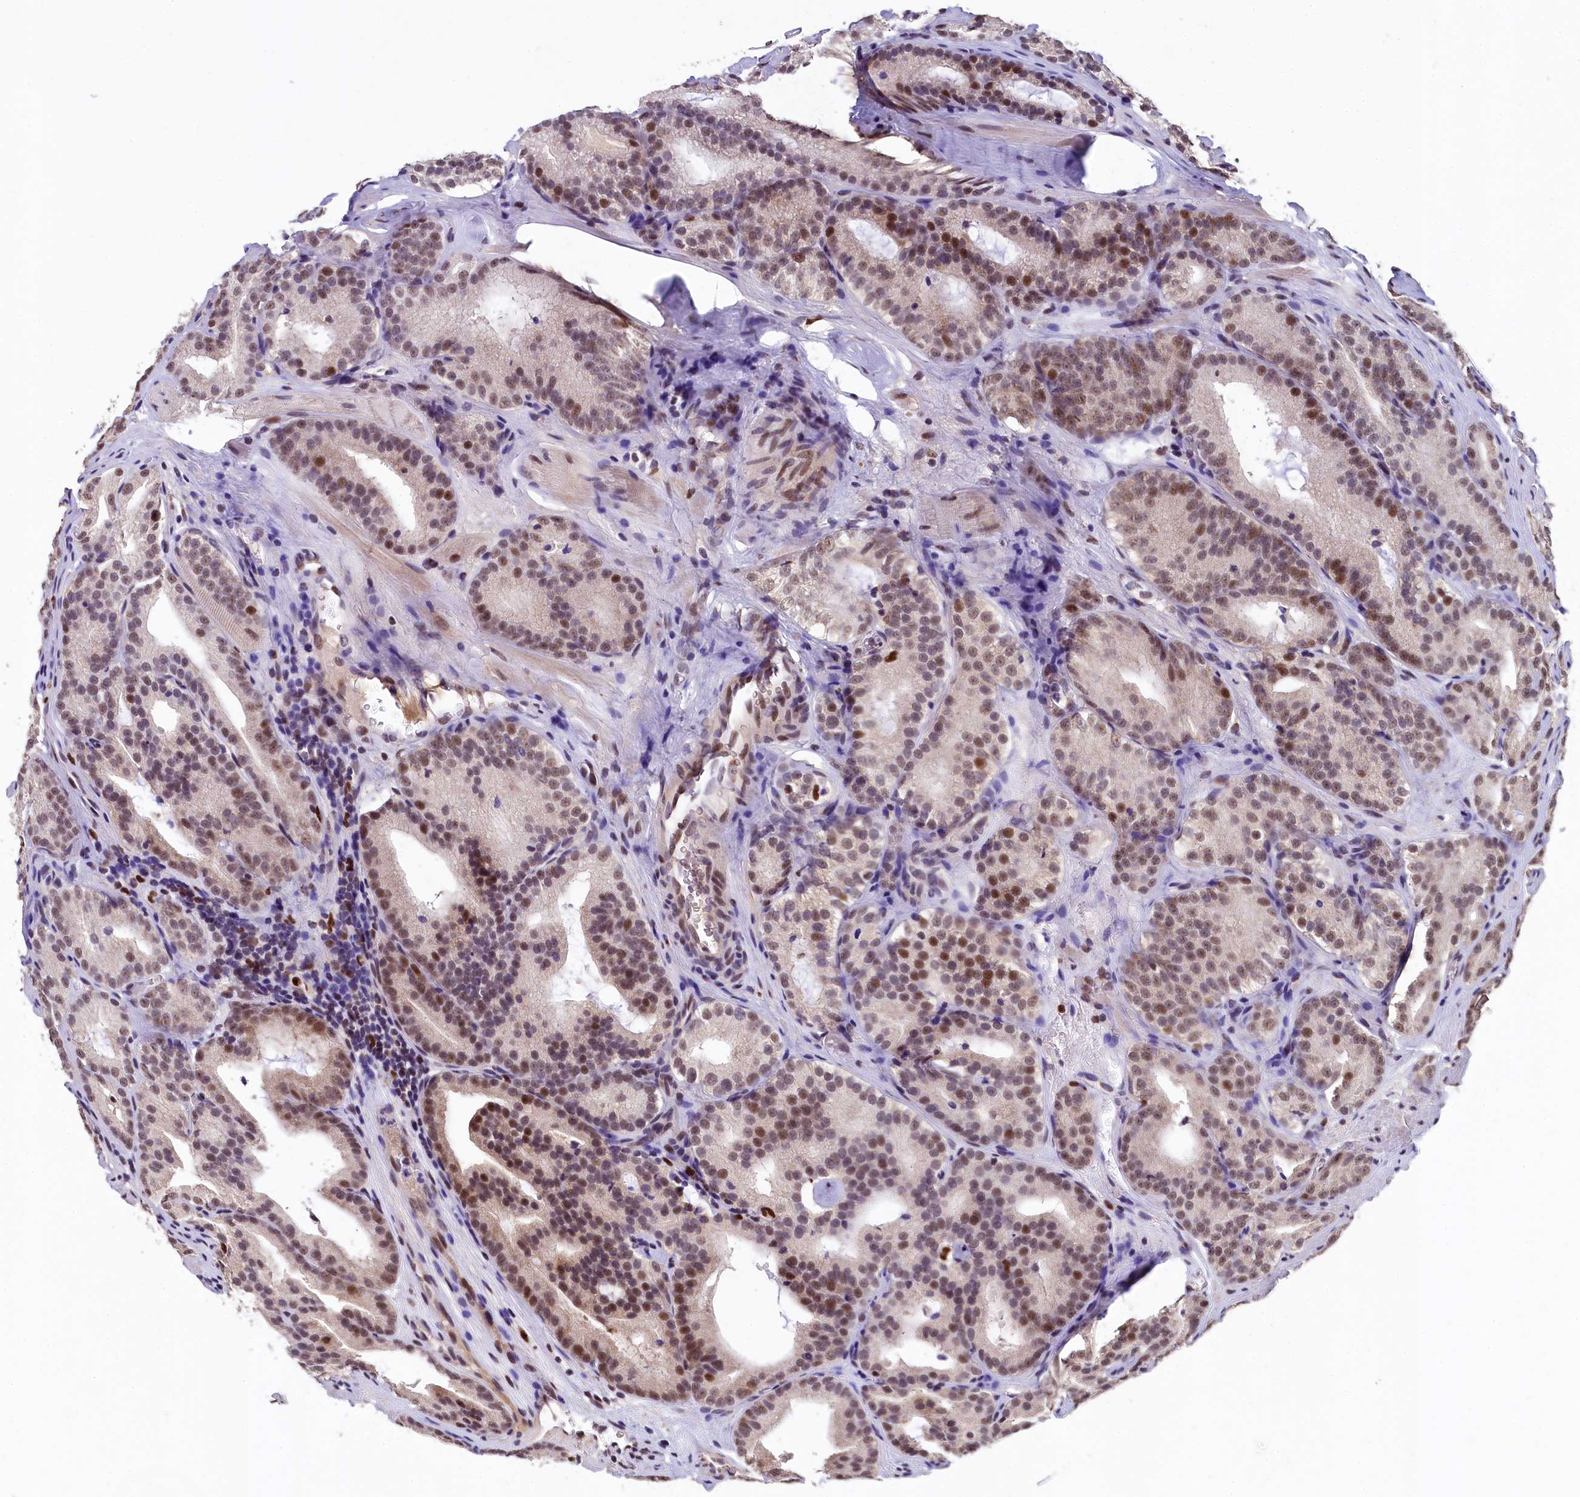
{"staining": {"intensity": "moderate", "quantity": ">75%", "location": "nuclear"}, "tissue": "prostate cancer", "cell_type": "Tumor cells", "image_type": "cancer", "snomed": [{"axis": "morphology", "description": "Adenocarcinoma, High grade"}, {"axis": "topography", "description": "Prostate"}], "caption": "IHC of human prostate cancer exhibits medium levels of moderate nuclear positivity in approximately >75% of tumor cells. (DAB = brown stain, brightfield microscopy at high magnification).", "gene": "HECTD4", "patient": {"sex": "male", "age": 57}}